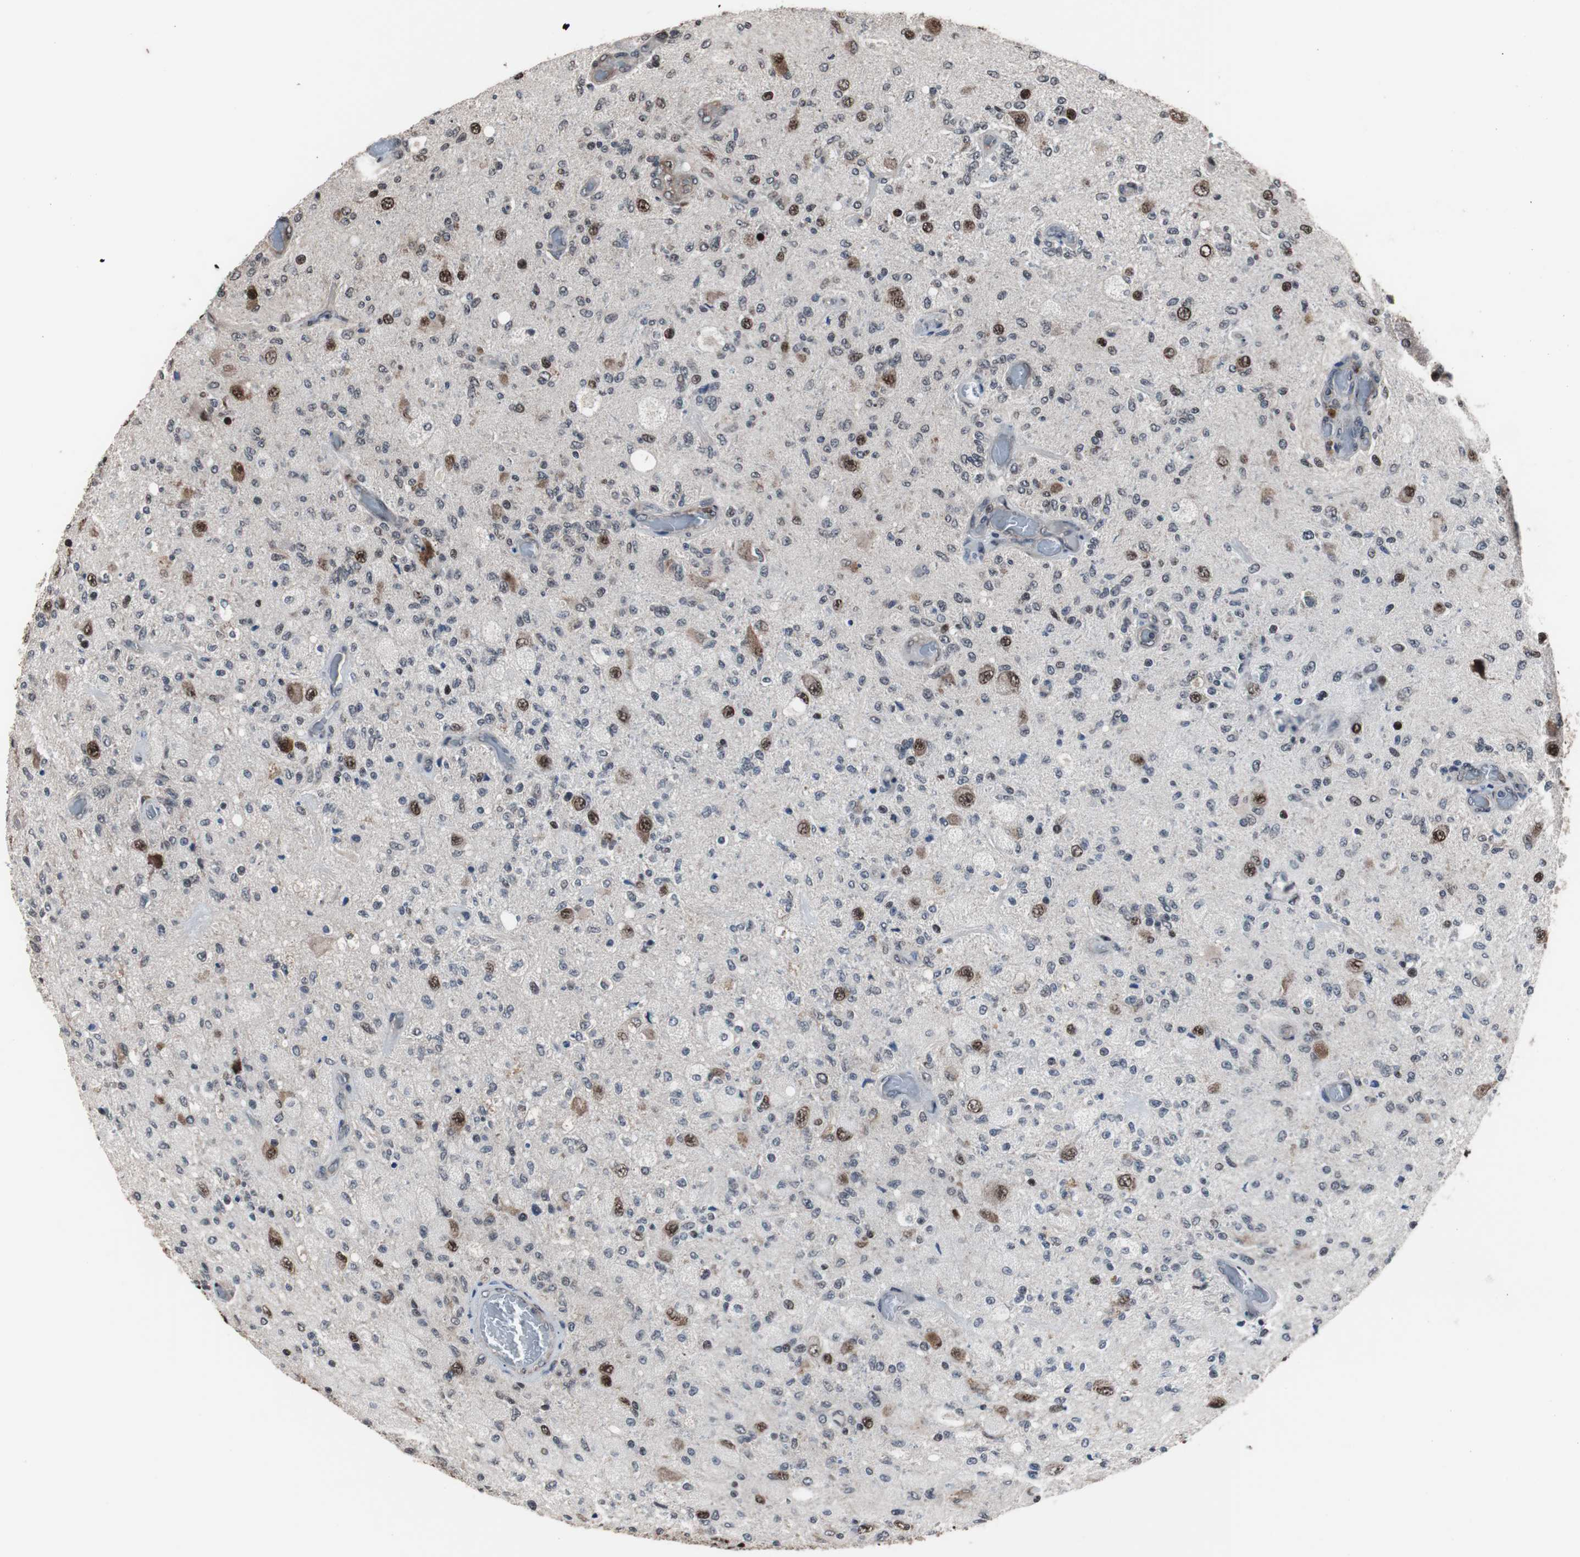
{"staining": {"intensity": "strong", "quantity": "<25%", "location": "nuclear"}, "tissue": "glioma", "cell_type": "Tumor cells", "image_type": "cancer", "snomed": [{"axis": "morphology", "description": "Normal tissue, NOS"}, {"axis": "morphology", "description": "Glioma, malignant, High grade"}, {"axis": "topography", "description": "Cerebral cortex"}], "caption": "Glioma stained with DAB immunohistochemistry exhibits medium levels of strong nuclear staining in approximately <25% of tumor cells.", "gene": "POGZ", "patient": {"sex": "male", "age": 77}}